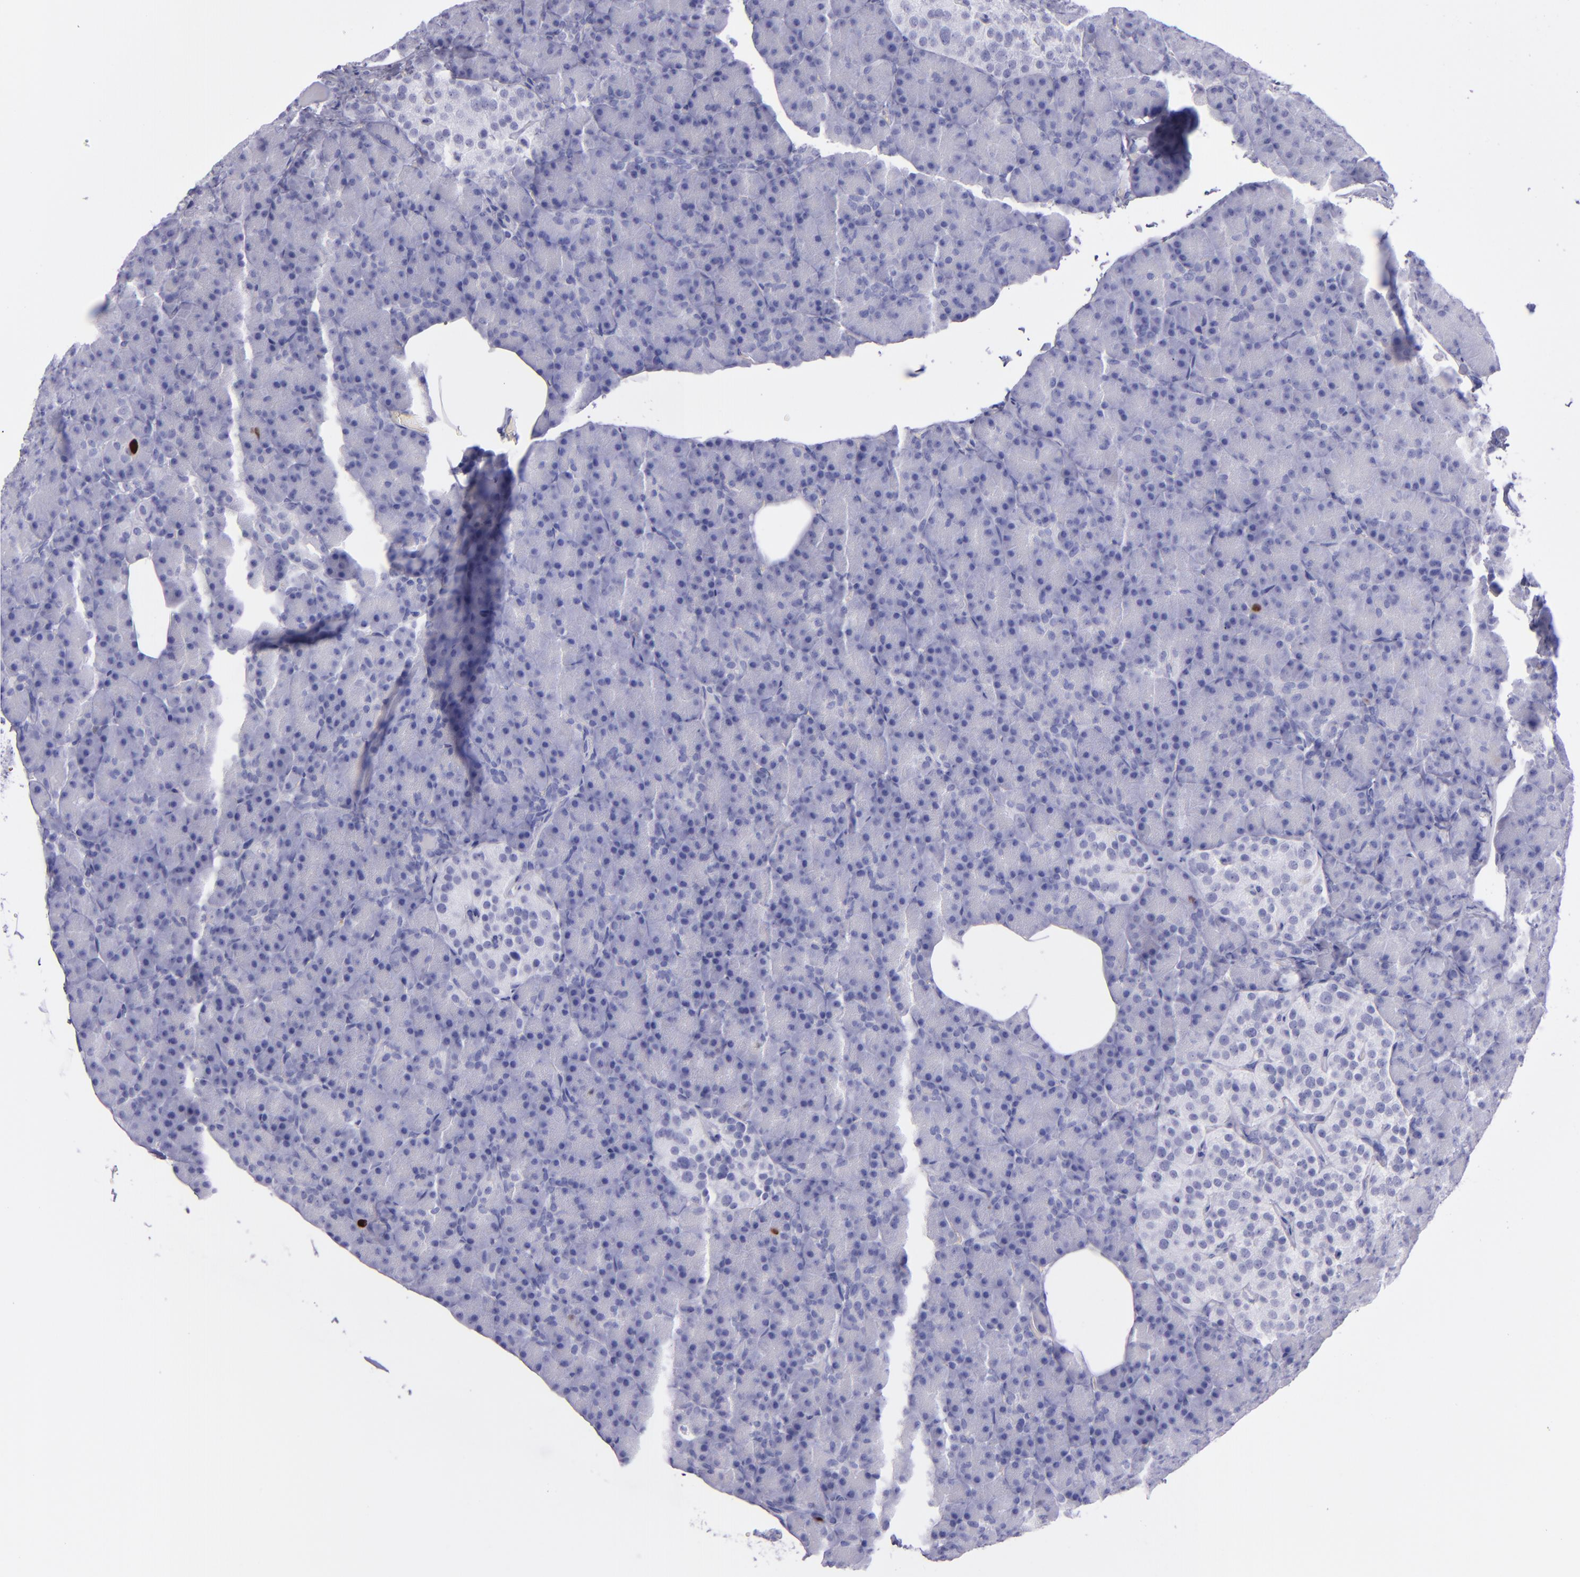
{"staining": {"intensity": "negative", "quantity": "none", "location": "none"}, "tissue": "pancreas", "cell_type": "Exocrine glandular cells", "image_type": "normal", "snomed": [{"axis": "morphology", "description": "Normal tissue, NOS"}, {"axis": "topography", "description": "Pancreas"}], "caption": "The photomicrograph displays no staining of exocrine glandular cells in normal pancreas. (DAB (3,3'-diaminobenzidine) IHC visualized using brightfield microscopy, high magnification).", "gene": "TOP2A", "patient": {"sex": "female", "age": 43}}